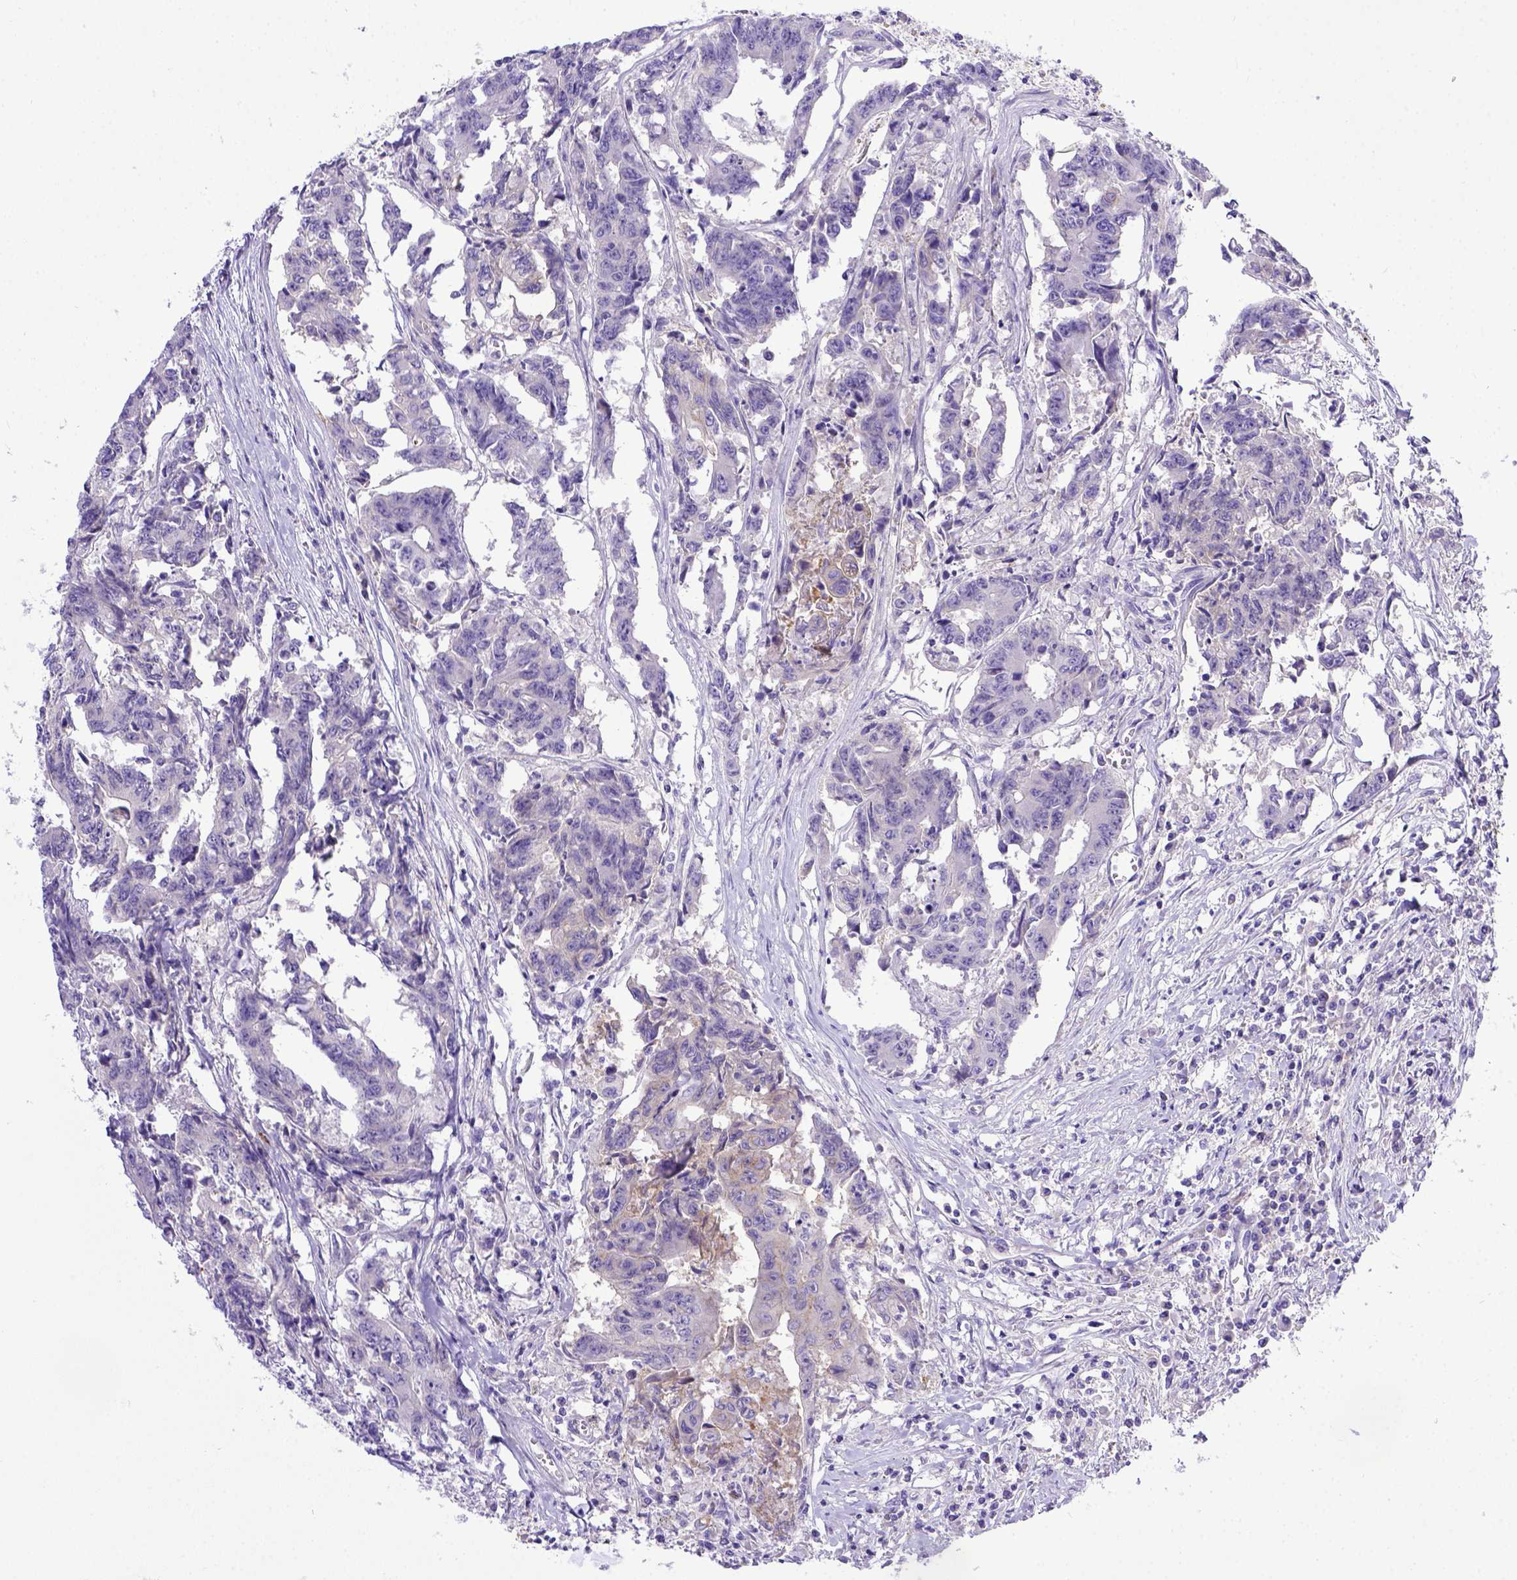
{"staining": {"intensity": "negative", "quantity": "none", "location": "none"}, "tissue": "colorectal cancer", "cell_type": "Tumor cells", "image_type": "cancer", "snomed": [{"axis": "morphology", "description": "Adenocarcinoma, NOS"}, {"axis": "topography", "description": "Rectum"}], "caption": "A micrograph of colorectal adenocarcinoma stained for a protein shows no brown staining in tumor cells.", "gene": "BTN1A1", "patient": {"sex": "male", "age": 54}}